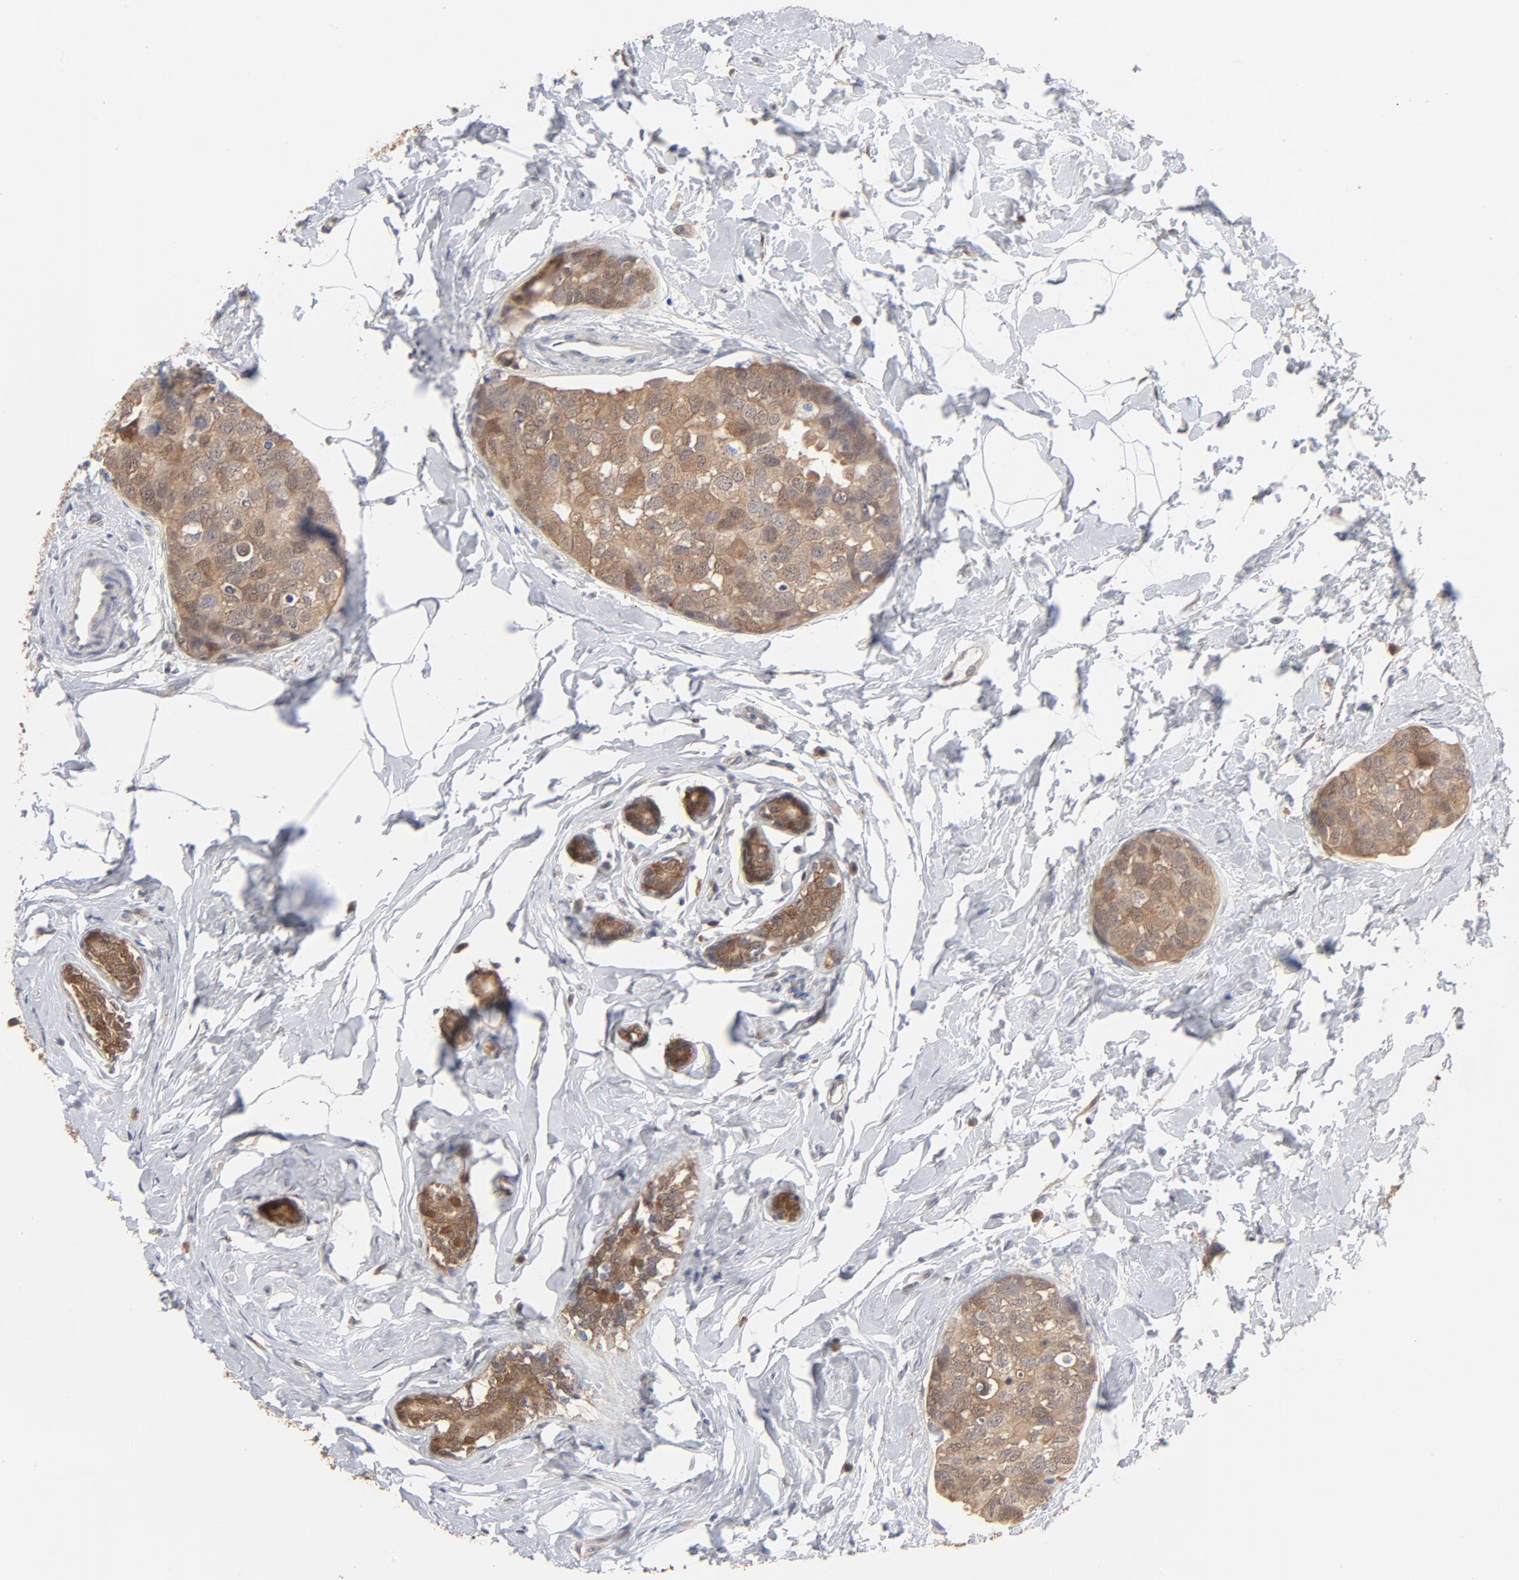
{"staining": {"intensity": "moderate", "quantity": ">75%", "location": "cytoplasmic/membranous"}, "tissue": "breast cancer", "cell_type": "Tumor cells", "image_type": "cancer", "snomed": [{"axis": "morphology", "description": "Normal tissue, NOS"}, {"axis": "morphology", "description": "Duct carcinoma"}, {"axis": "topography", "description": "Breast"}], "caption": "A histopathology image of breast cancer stained for a protein reveals moderate cytoplasmic/membranous brown staining in tumor cells.", "gene": "MIF", "patient": {"sex": "female", "age": 50}}